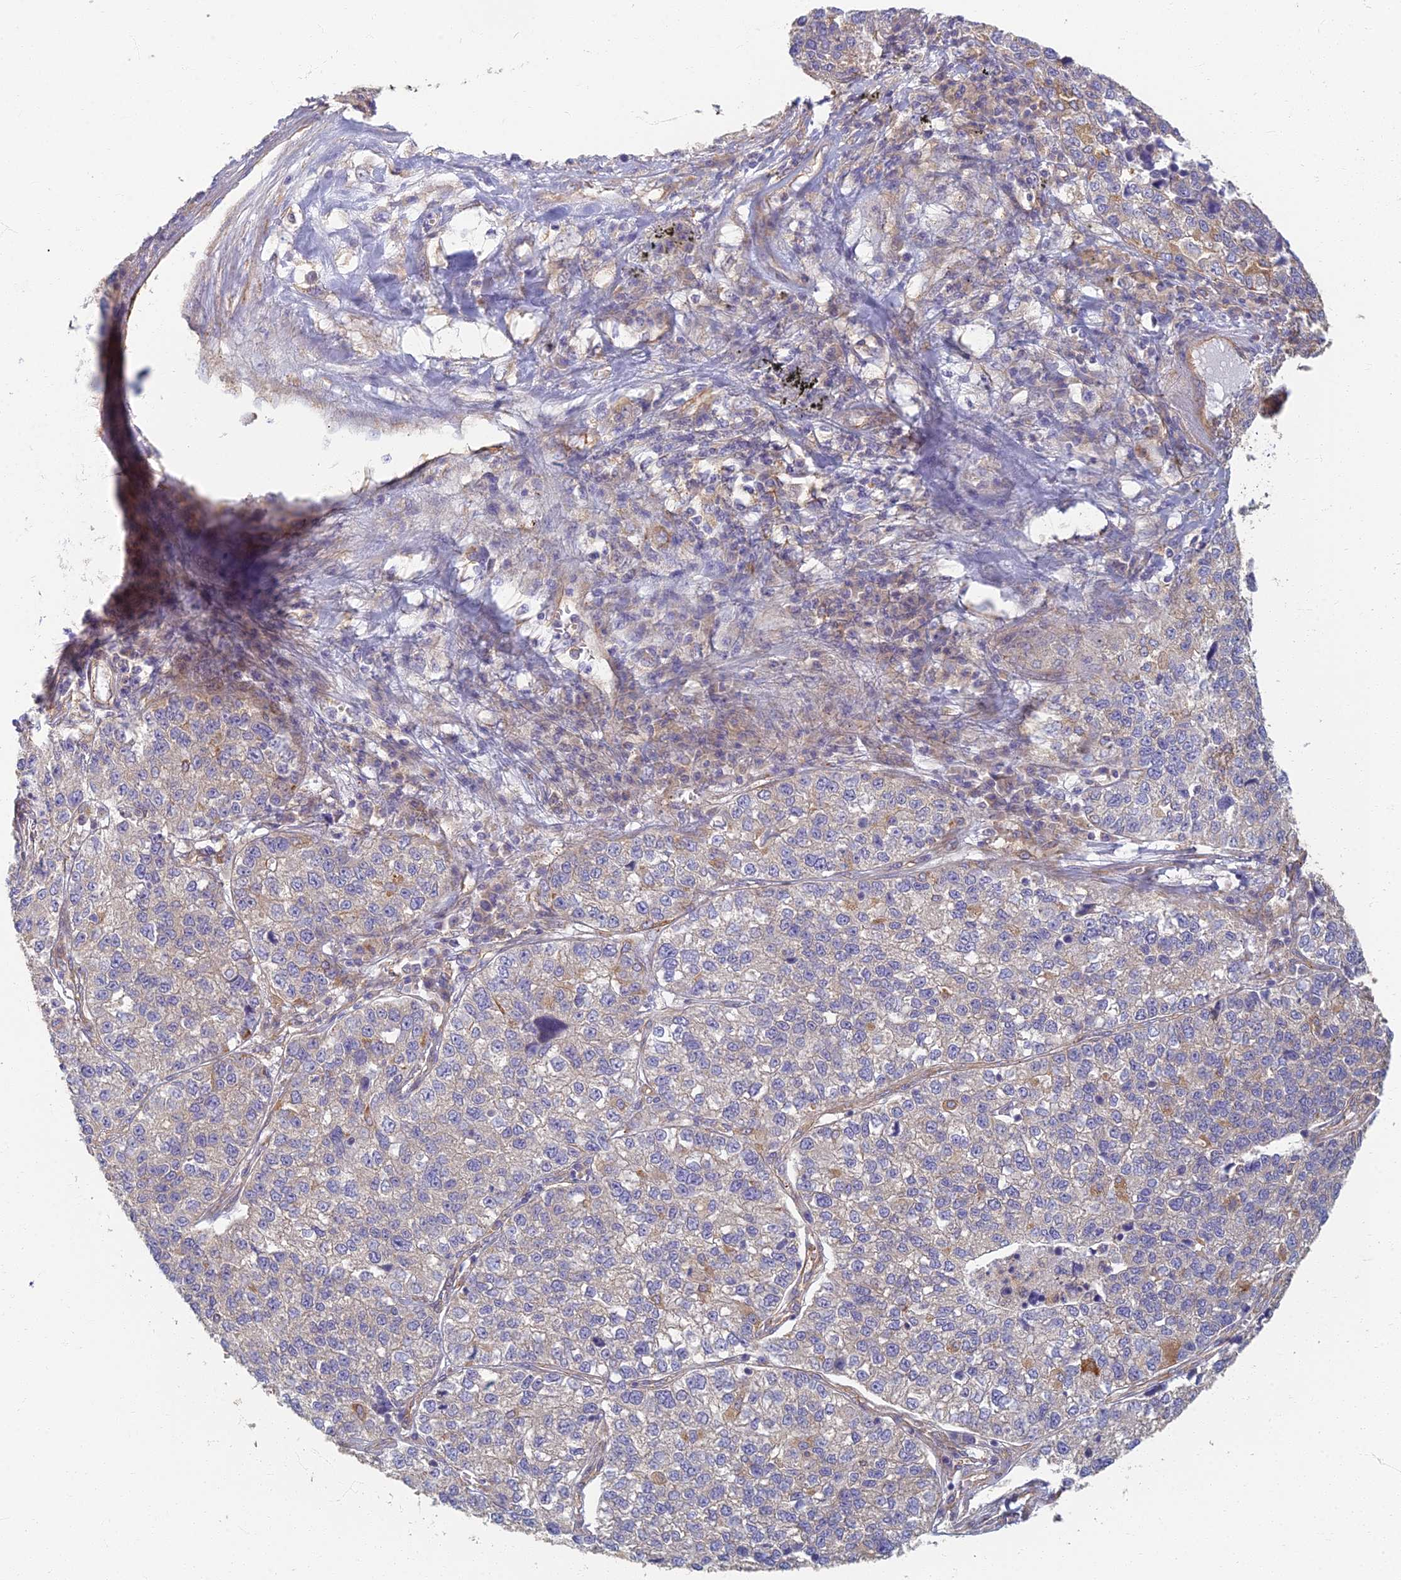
{"staining": {"intensity": "negative", "quantity": "none", "location": "none"}, "tissue": "lung cancer", "cell_type": "Tumor cells", "image_type": "cancer", "snomed": [{"axis": "morphology", "description": "Adenocarcinoma, NOS"}, {"axis": "topography", "description": "Lung"}], "caption": "High magnification brightfield microscopy of lung cancer (adenocarcinoma) stained with DAB (3,3'-diaminobenzidine) (brown) and counterstained with hematoxylin (blue): tumor cells show no significant staining.", "gene": "RBSN", "patient": {"sex": "male", "age": 49}}